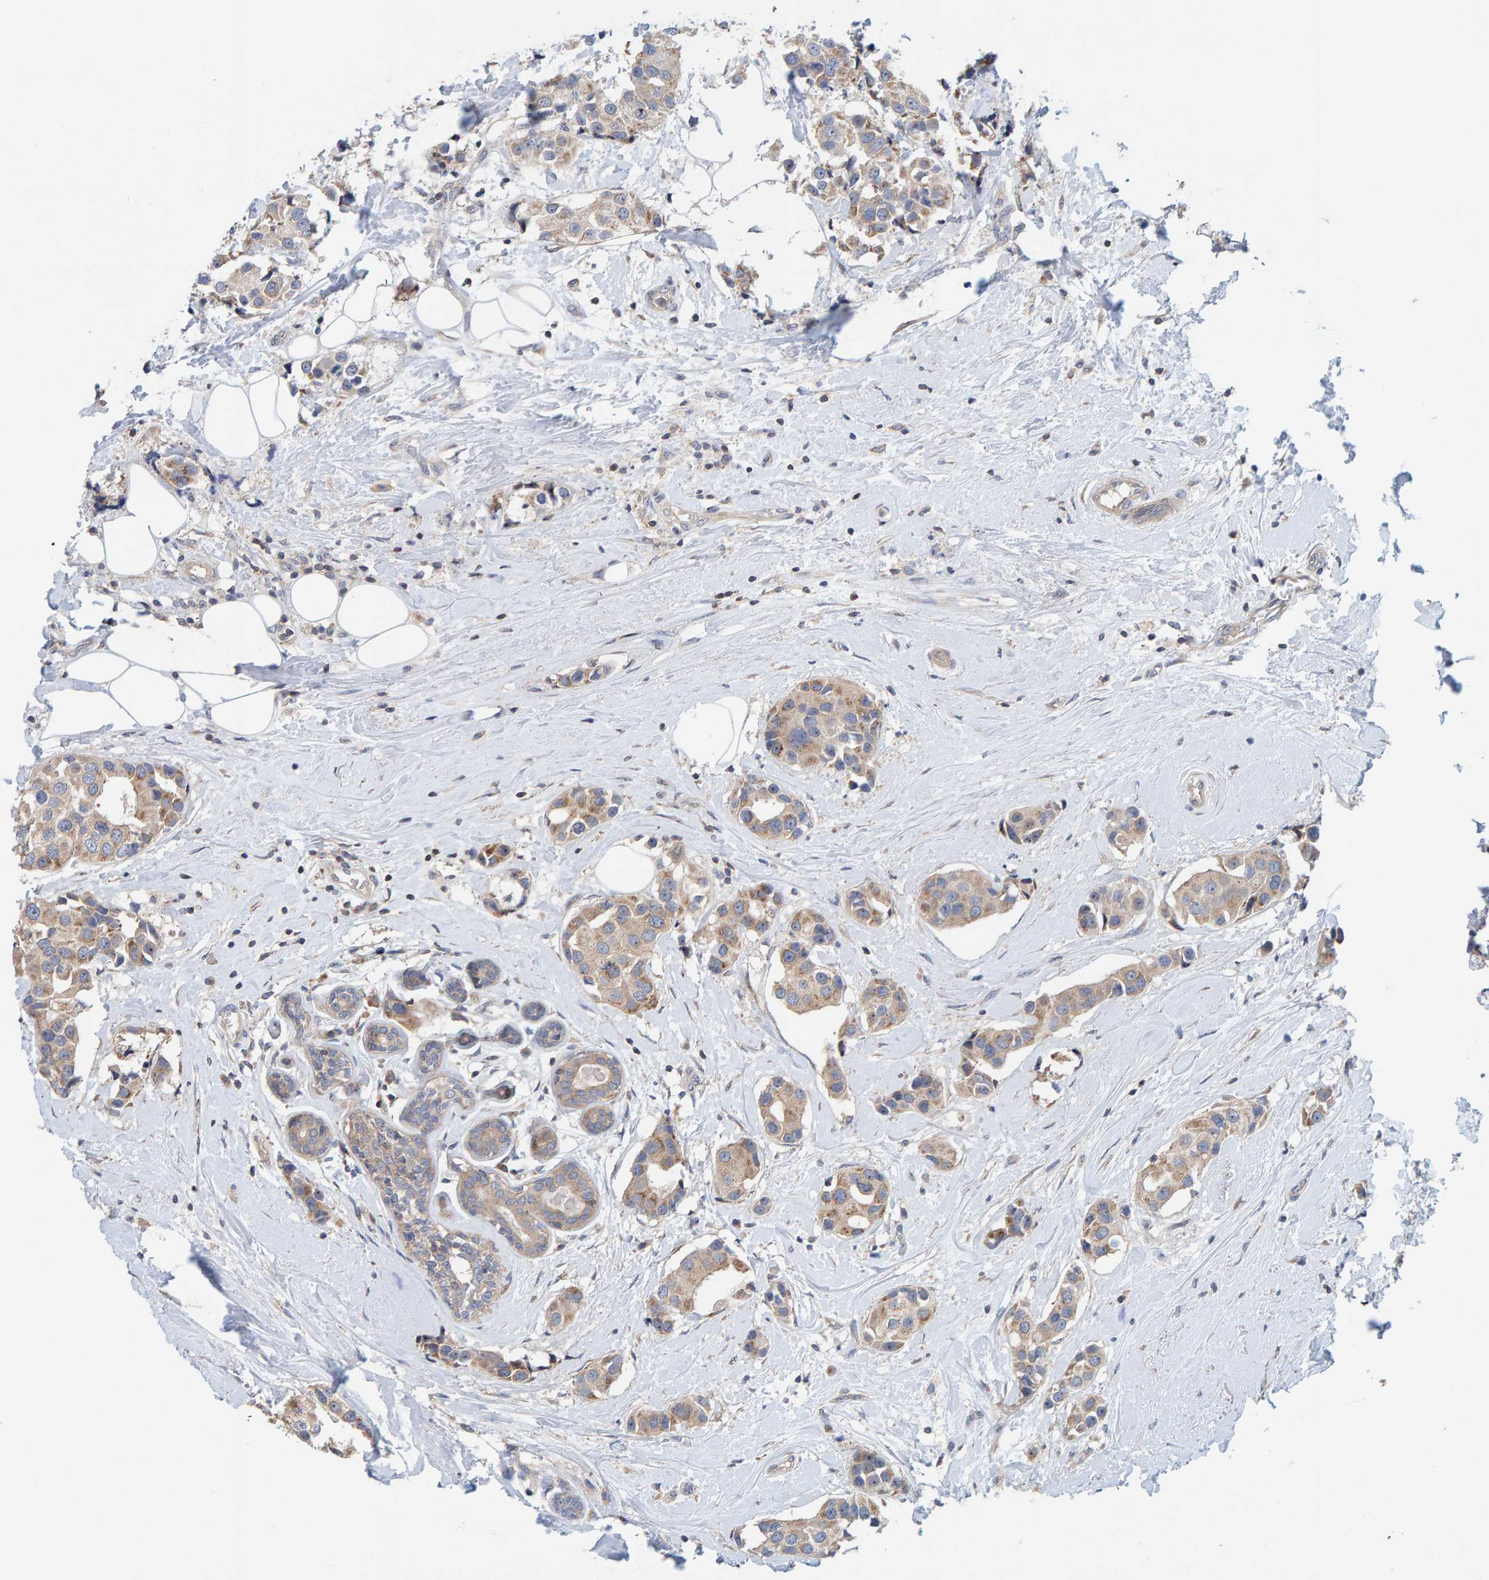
{"staining": {"intensity": "weak", "quantity": ">75%", "location": "cytoplasmic/membranous"}, "tissue": "breast cancer", "cell_type": "Tumor cells", "image_type": "cancer", "snomed": [{"axis": "morphology", "description": "Normal tissue, NOS"}, {"axis": "morphology", "description": "Duct carcinoma"}, {"axis": "topography", "description": "Breast"}], "caption": "Protein expression analysis of breast cancer (intraductal carcinoma) exhibits weak cytoplasmic/membranous staining in about >75% of tumor cells.", "gene": "CCM2", "patient": {"sex": "female", "age": 39}}